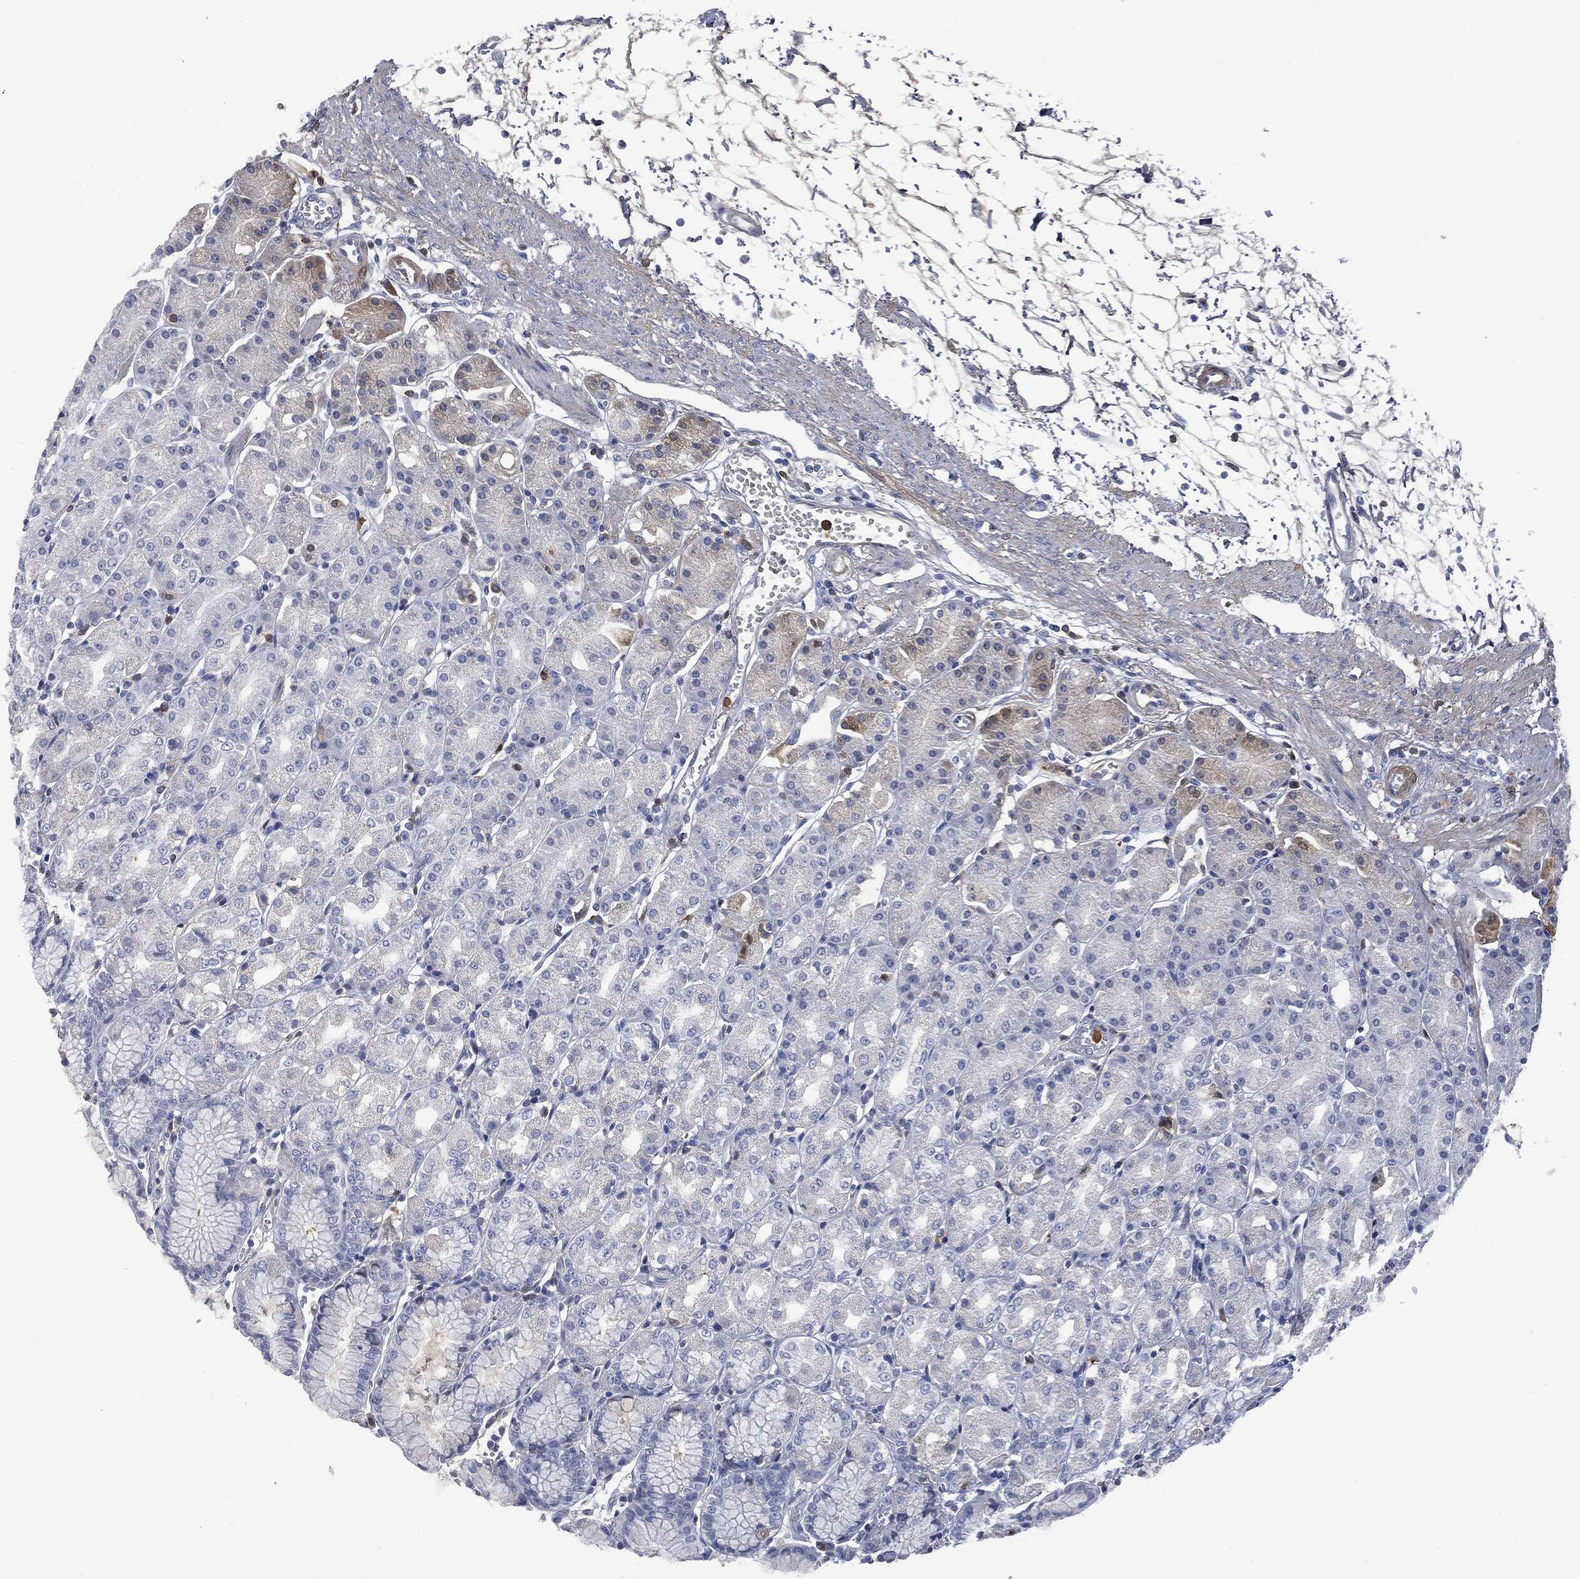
{"staining": {"intensity": "moderate", "quantity": "<25%", "location": "cytoplasmic/membranous"}, "tissue": "stomach", "cell_type": "Glandular cells", "image_type": "normal", "snomed": [{"axis": "morphology", "description": "Normal tissue, NOS"}, {"axis": "morphology", "description": "Adenocarcinoma, NOS"}, {"axis": "topography", "description": "Stomach"}], "caption": "The immunohistochemical stain highlights moderate cytoplasmic/membranous staining in glandular cells of unremarkable stomach. The staining was performed using DAB (3,3'-diaminobenzidine), with brown indicating positive protein expression. Nuclei are stained blue with hematoxylin.", "gene": "BTK", "patient": {"sex": "female", "age": 81}}